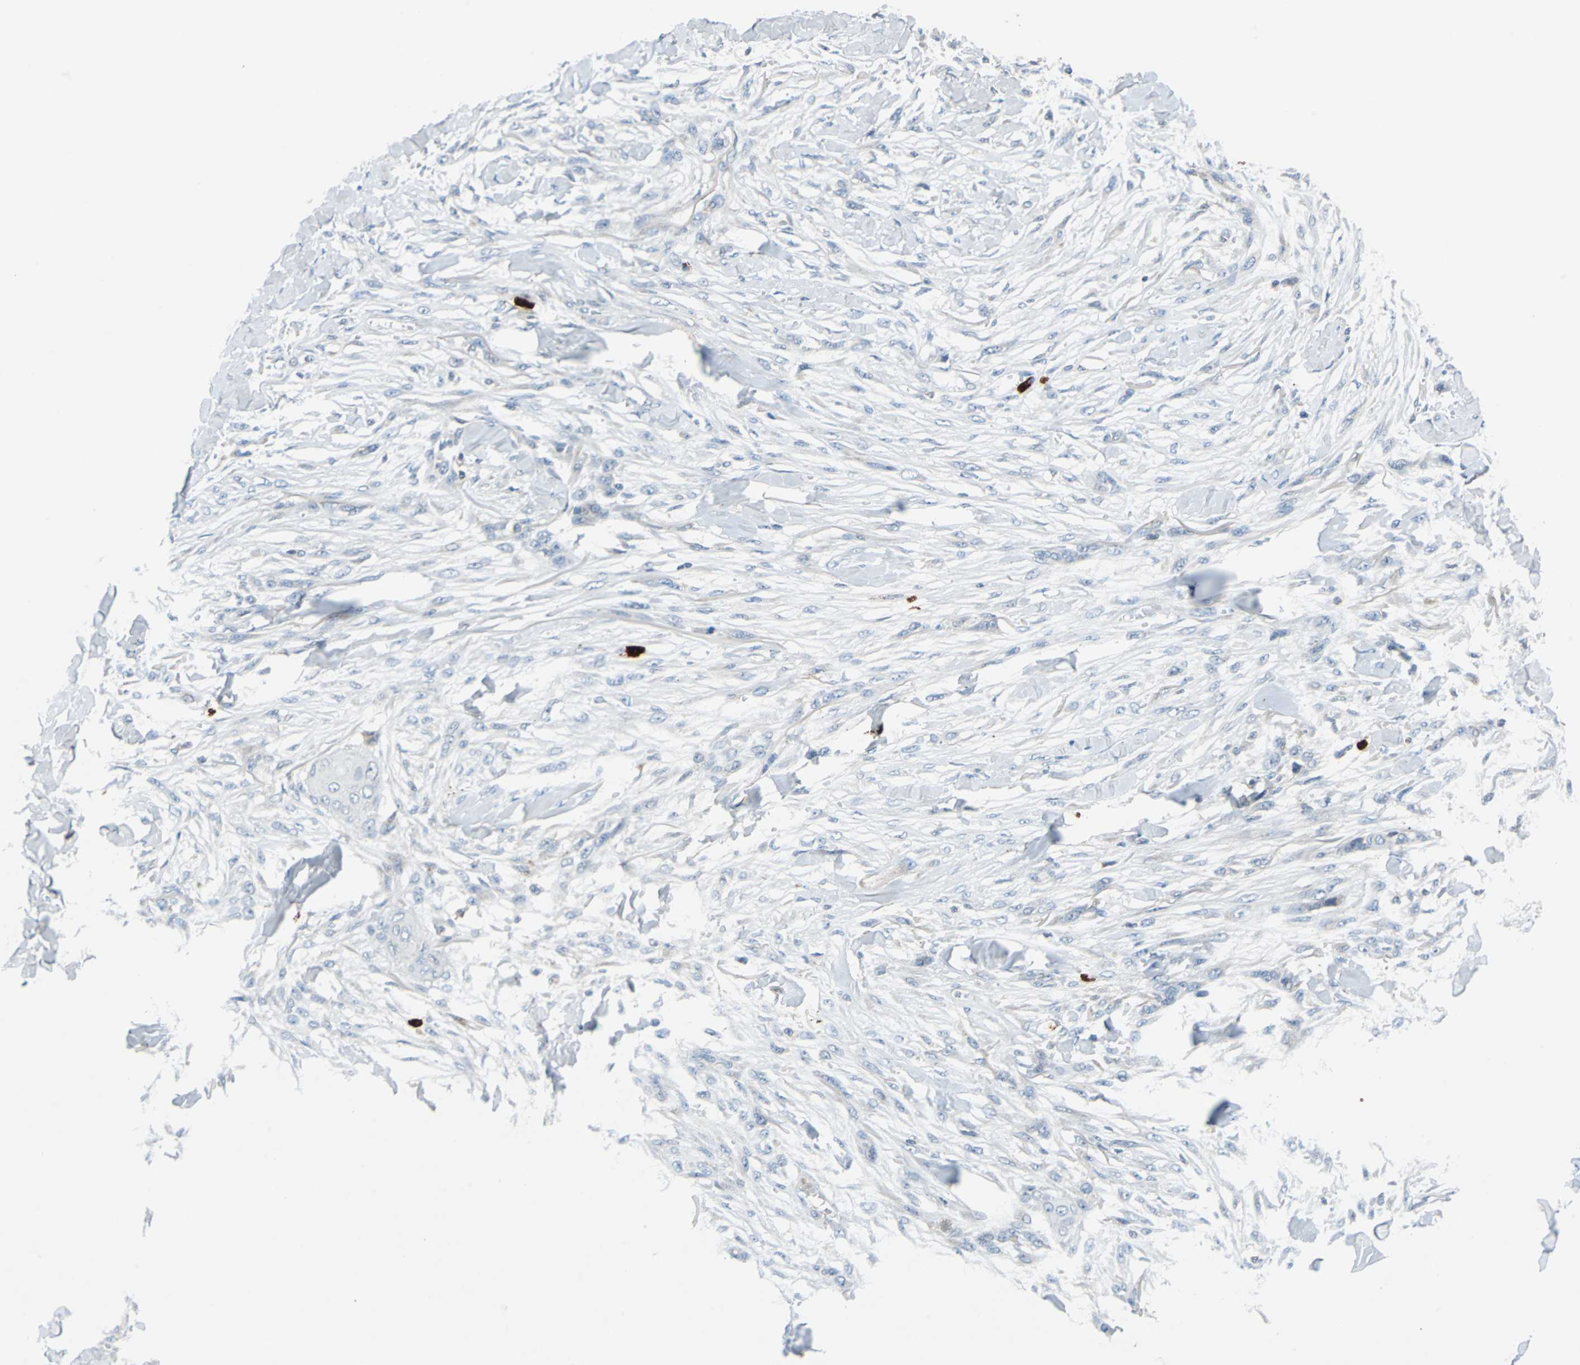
{"staining": {"intensity": "negative", "quantity": "none", "location": "none"}, "tissue": "skin cancer", "cell_type": "Tumor cells", "image_type": "cancer", "snomed": [{"axis": "morphology", "description": "Normal tissue, NOS"}, {"axis": "morphology", "description": "Squamous cell carcinoma, NOS"}, {"axis": "topography", "description": "Skin"}], "caption": "A histopathology image of skin cancer stained for a protein shows no brown staining in tumor cells.", "gene": "SLC19A2", "patient": {"sex": "female", "age": 59}}